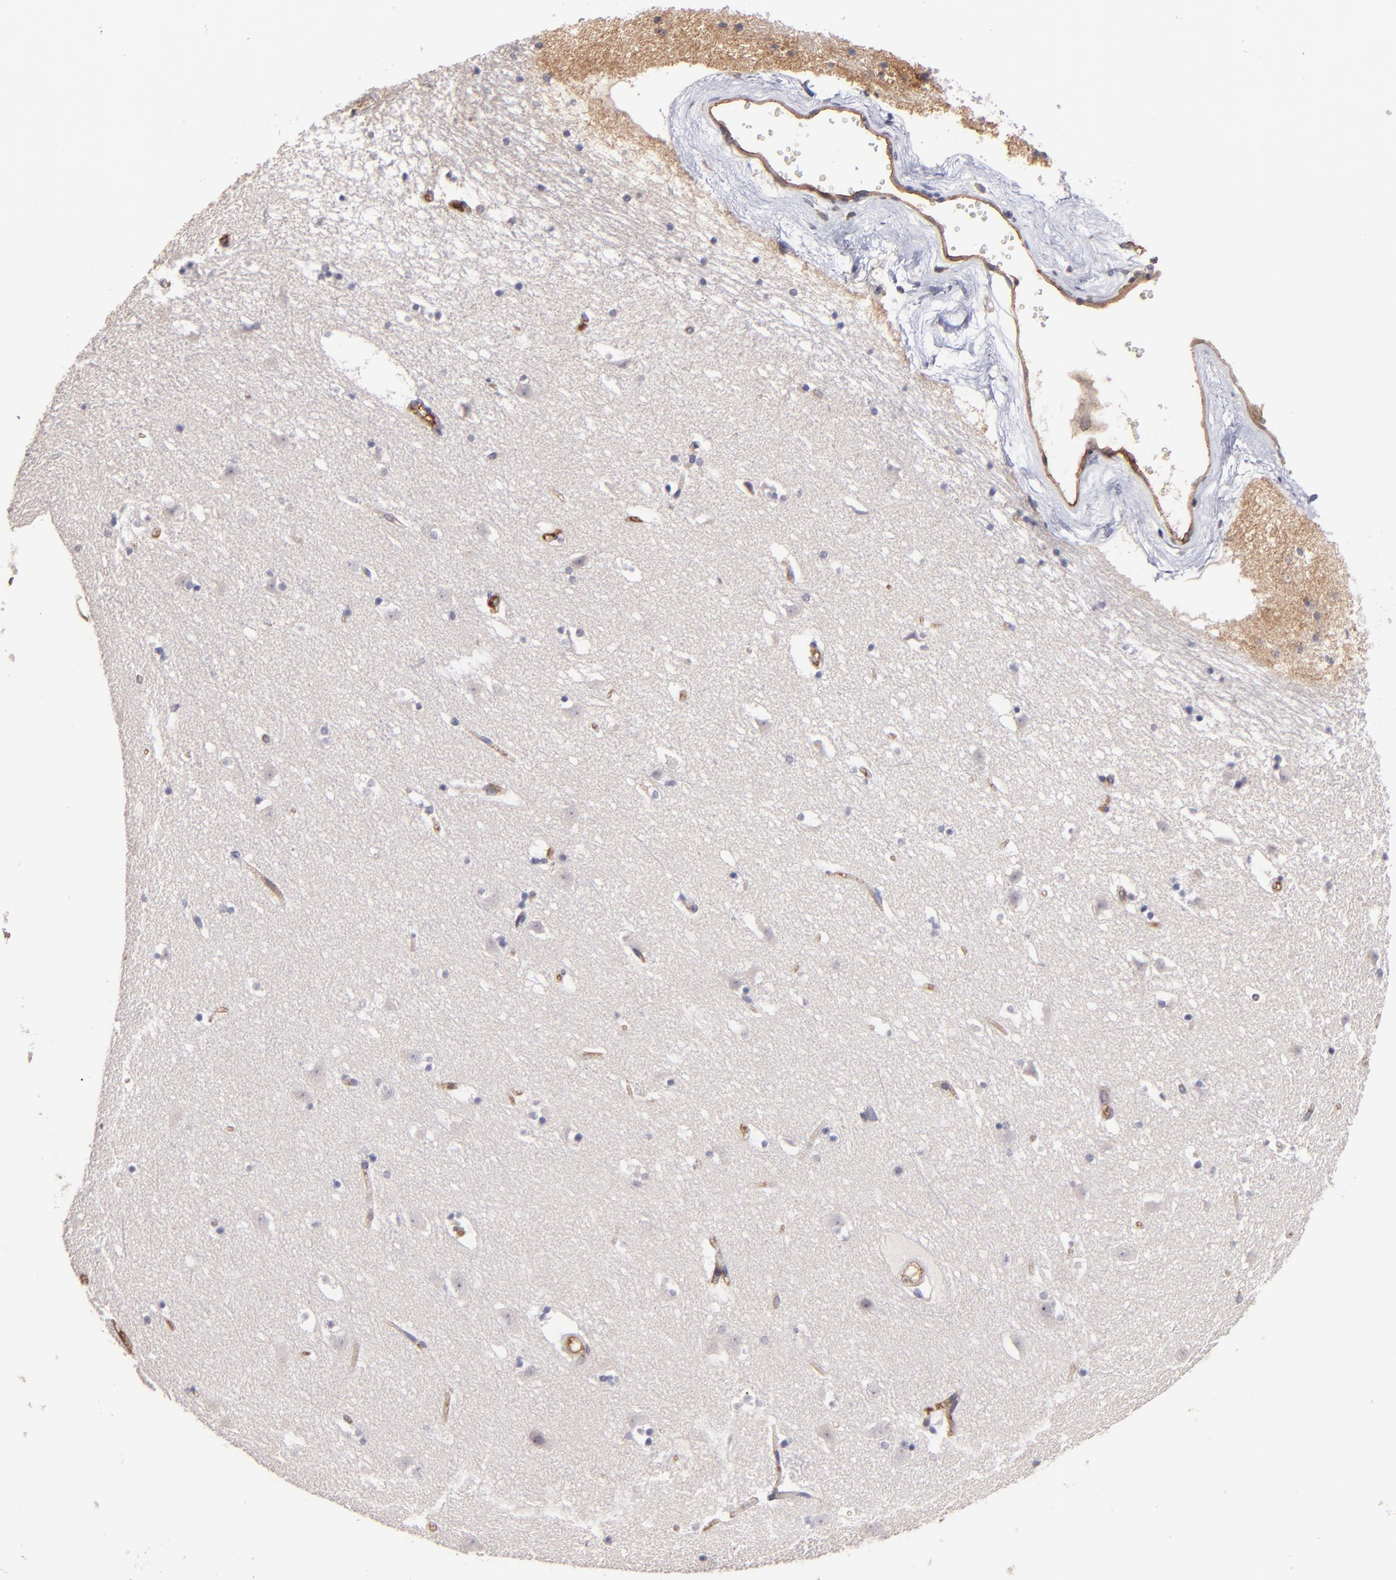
{"staining": {"intensity": "negative", "quantity": "none", "location": "none"}, "tissue": "caudate", "cell_type": "Glial cells", "image_type": "normal", "snomed": [{"axis": "morphology", "description": "Normal tissue, NOS"}, {"axis": "topography", "description": "Lateral ventricle wall"}], "caption": "IHC micrograph of unremarkable caudate: caudate stained with DAB shows no significant protein expression in glial cells. (DAB immunohistochemistry (IHC) visualized using brightfield microscopy, high magnification).", "gene": "ICAM1", "patient": {"sex": "male", "age": 45}}